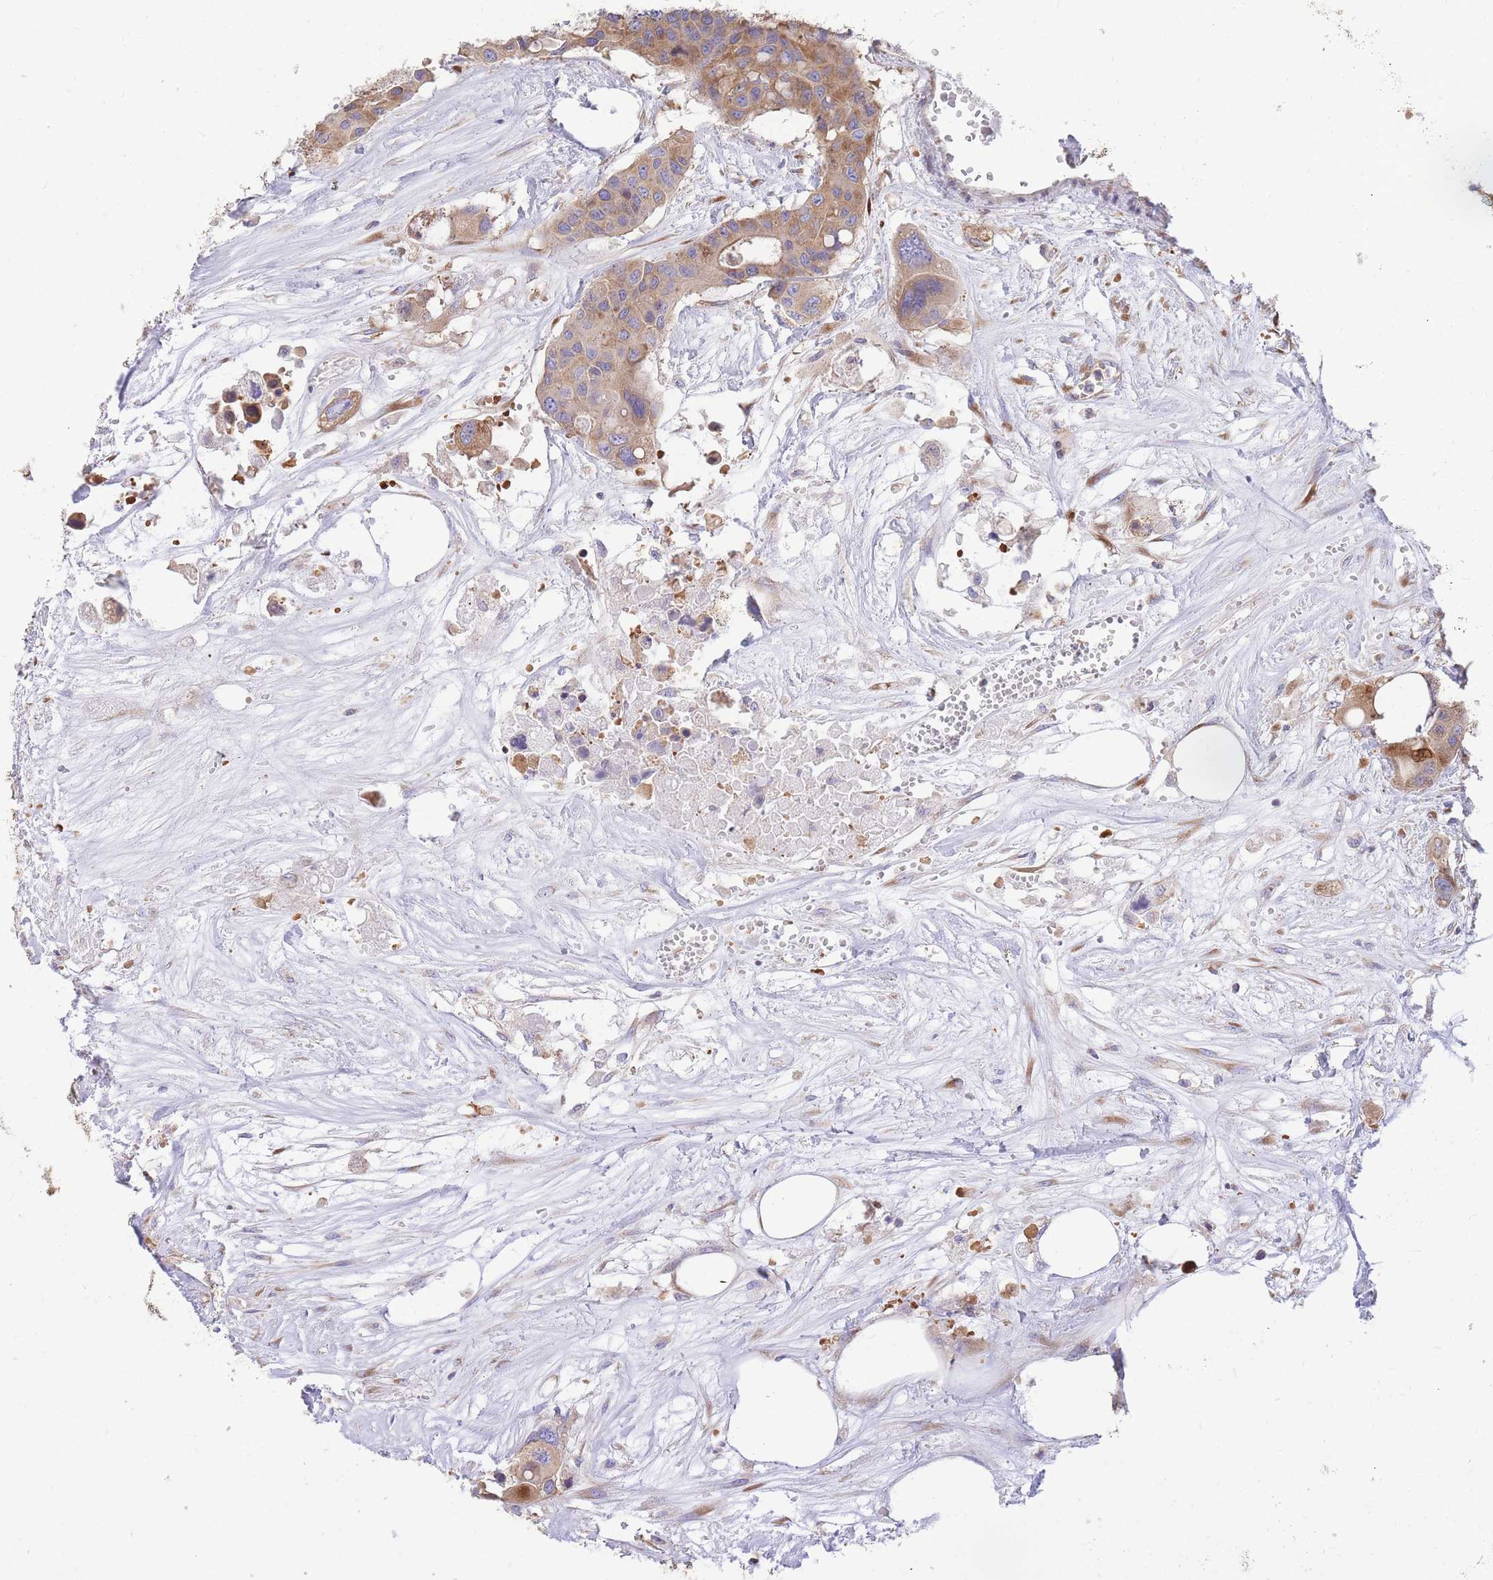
{"staining": {"intensity": "moderate", "quantity": ">75%", "location": "cytoplasmic/membranous"}, "tissue": "colorectal cancer", "cell_type": "Tumor cells", "image_type": "cancer", "snomed": [{"axis": "morphology", "description": "Adenocarcinoma, NOS"}, {"axis": "topography", "description": "Colon"}], "caption": "The image shows immunohistochemical staining of colorectal adenocarcinoma. There is moderate cytoplasmic/membranous expression is present in about >75% of tumor cells.", "gene": "GBP7", "patient": {"sex": "male", "age": 77}}